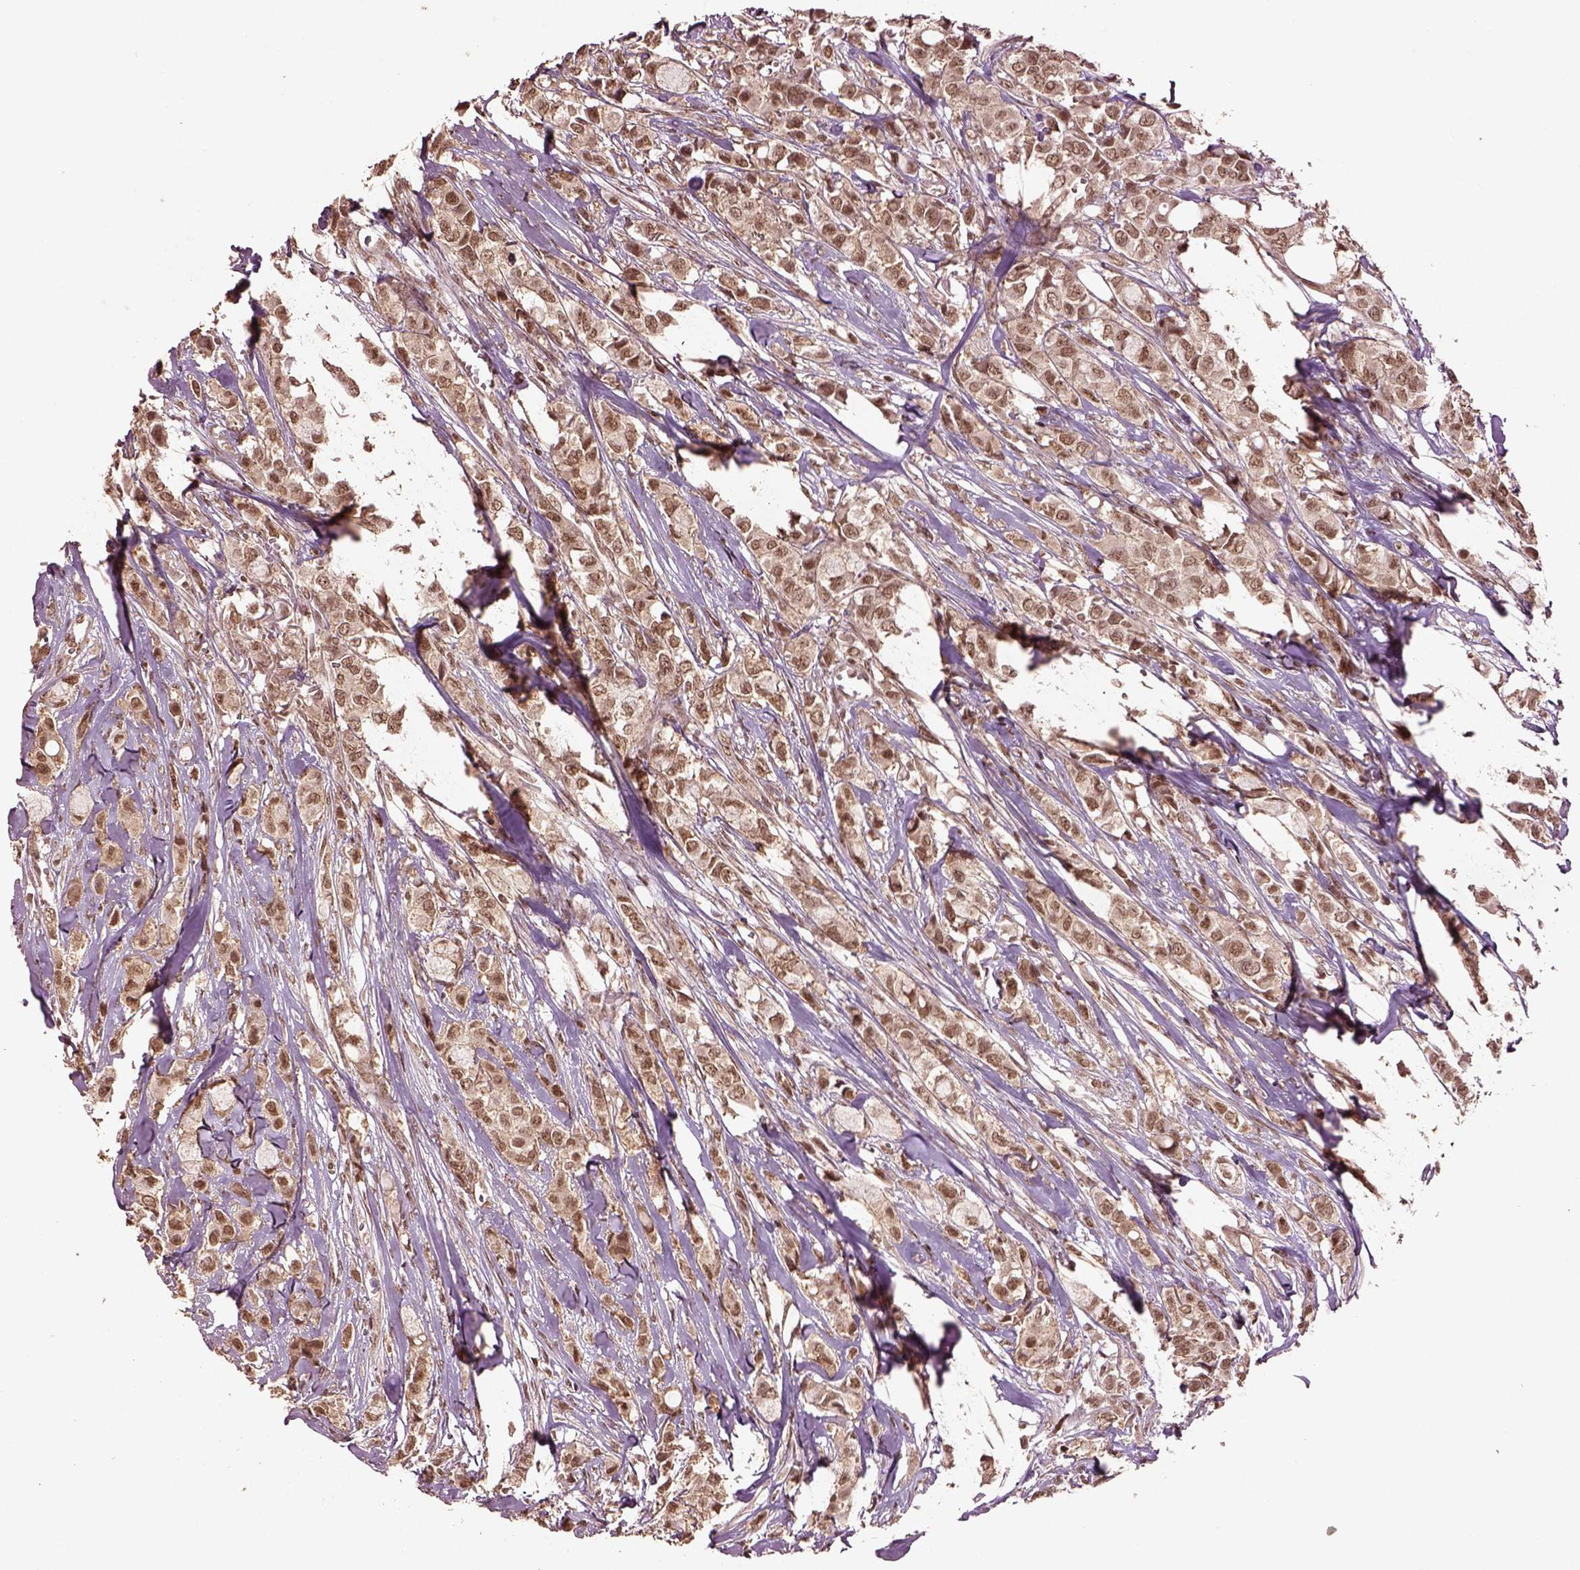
{"staining": {"intensity": "moderate", "quantity": ">75%", "location": "nuclear"}, "tissue": "breast cancer", "cell_type": "Tumor cells", "image_type": "cancer", "snomed": [{"axis": "morphology", "description": "Duct carcinoma"}, {"axis": "topography", "description": "Breast"}], "caption": "Invasive ductal carcinoma (breast) stained for a protein exhibits moderate nuclear positivity in tumor cells. The staining was performed using DAB (3,3'-diaminobenzidine) to visualize the protein expression in brown, while the nuclei were stained in blue with hematoxylin (Magnification: 20x).", "gene": "BRD9", "patient": {"sex": "female", "age": 85}}